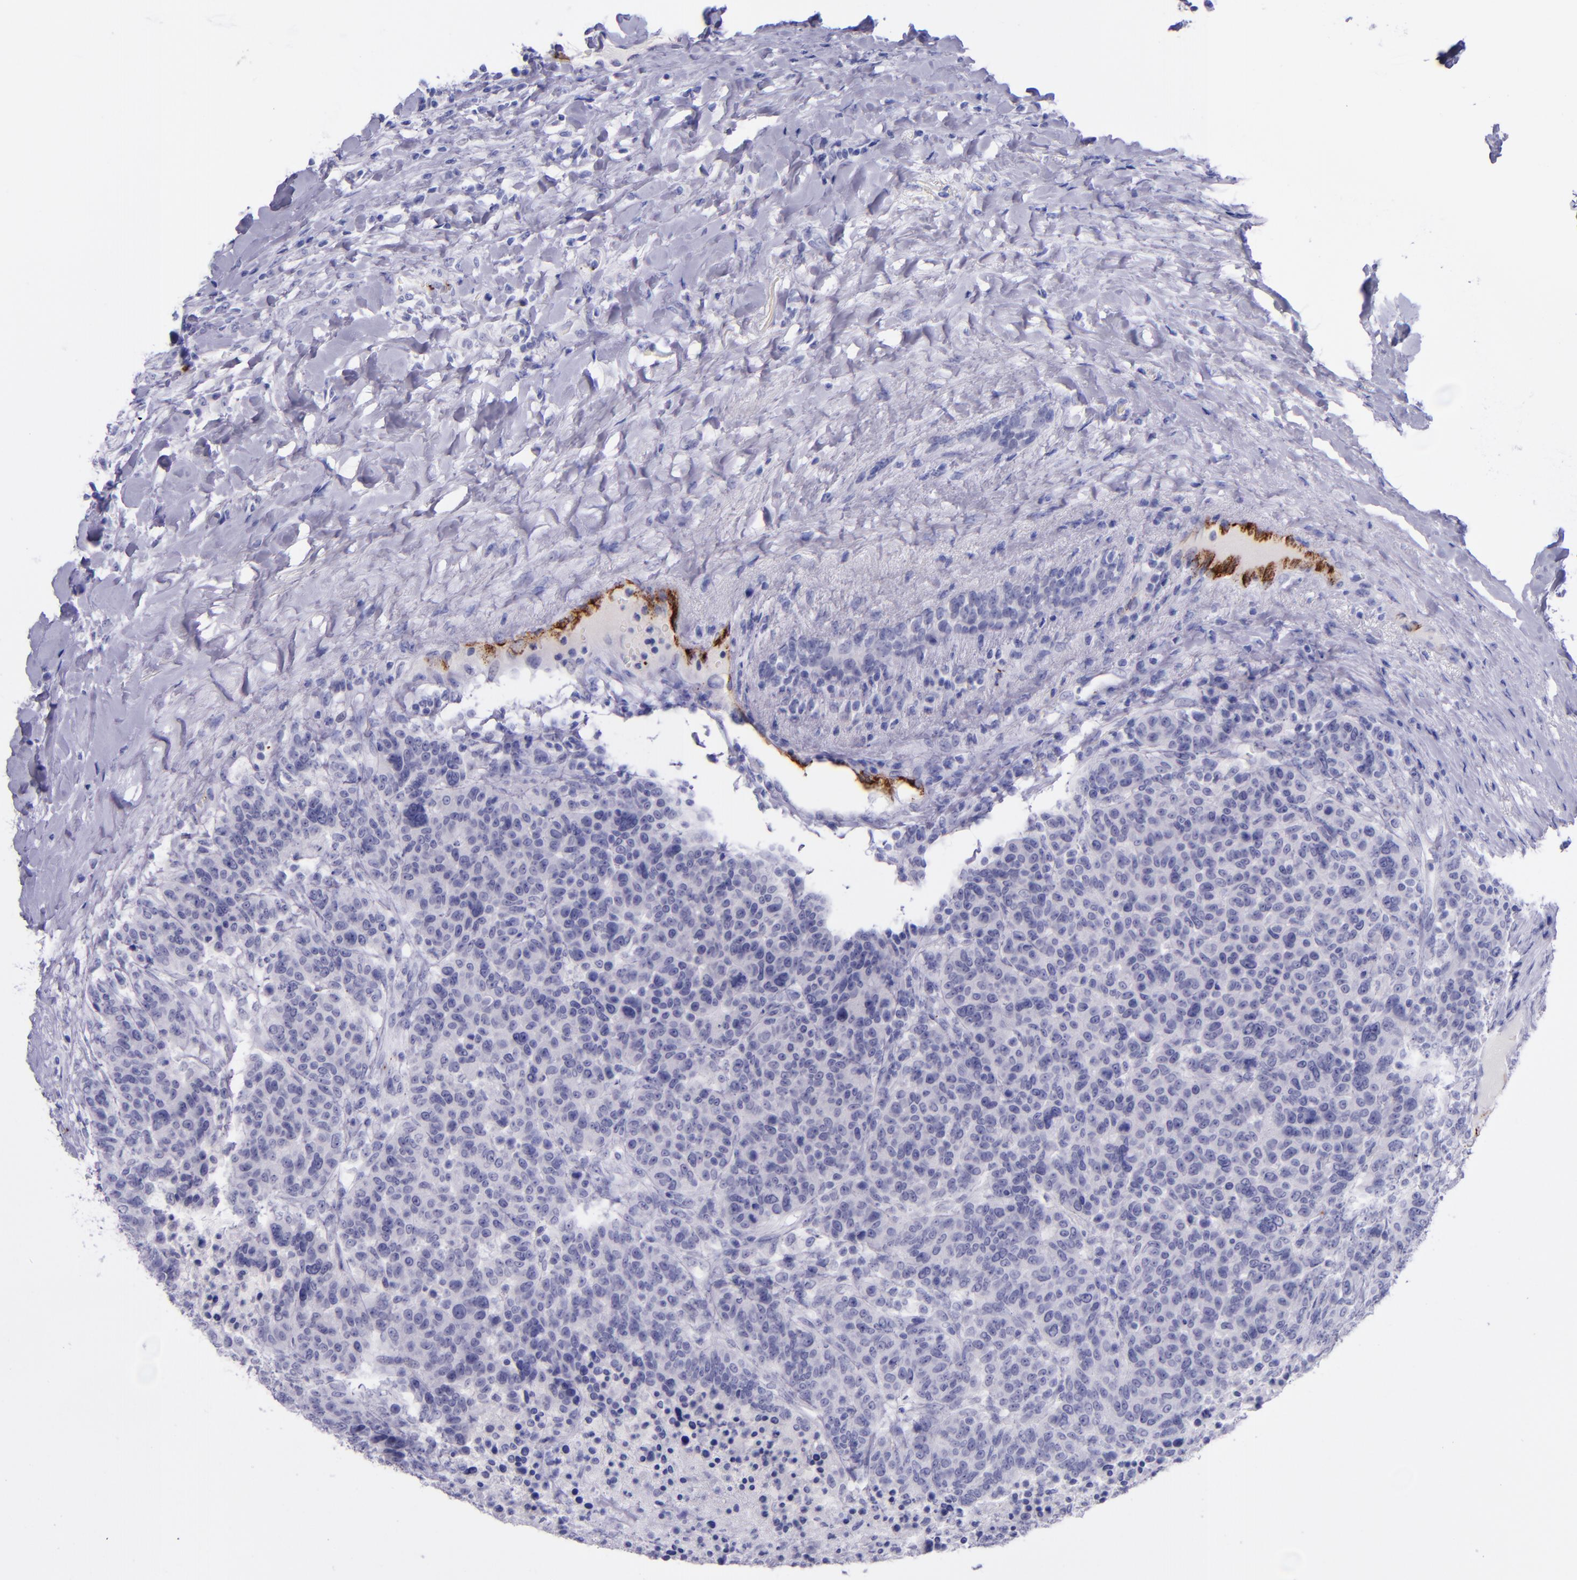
{"staining": {"intensity": "negative", "quantity": "none", "location": "none"}, "tissue": "breast cancer", "cell_type": "Tumor cells", "image_type": "cancer", "snomed": [{"axis": "morphology", "description": "Duct carcinoma"}, {"axis": "topography", "description": "Breast"}], "caption": "Tumor cells show no significant expression in breast intraductal carcinoma.", "gene": "SELE", "patient": {"sex": "female", "age": 37}}